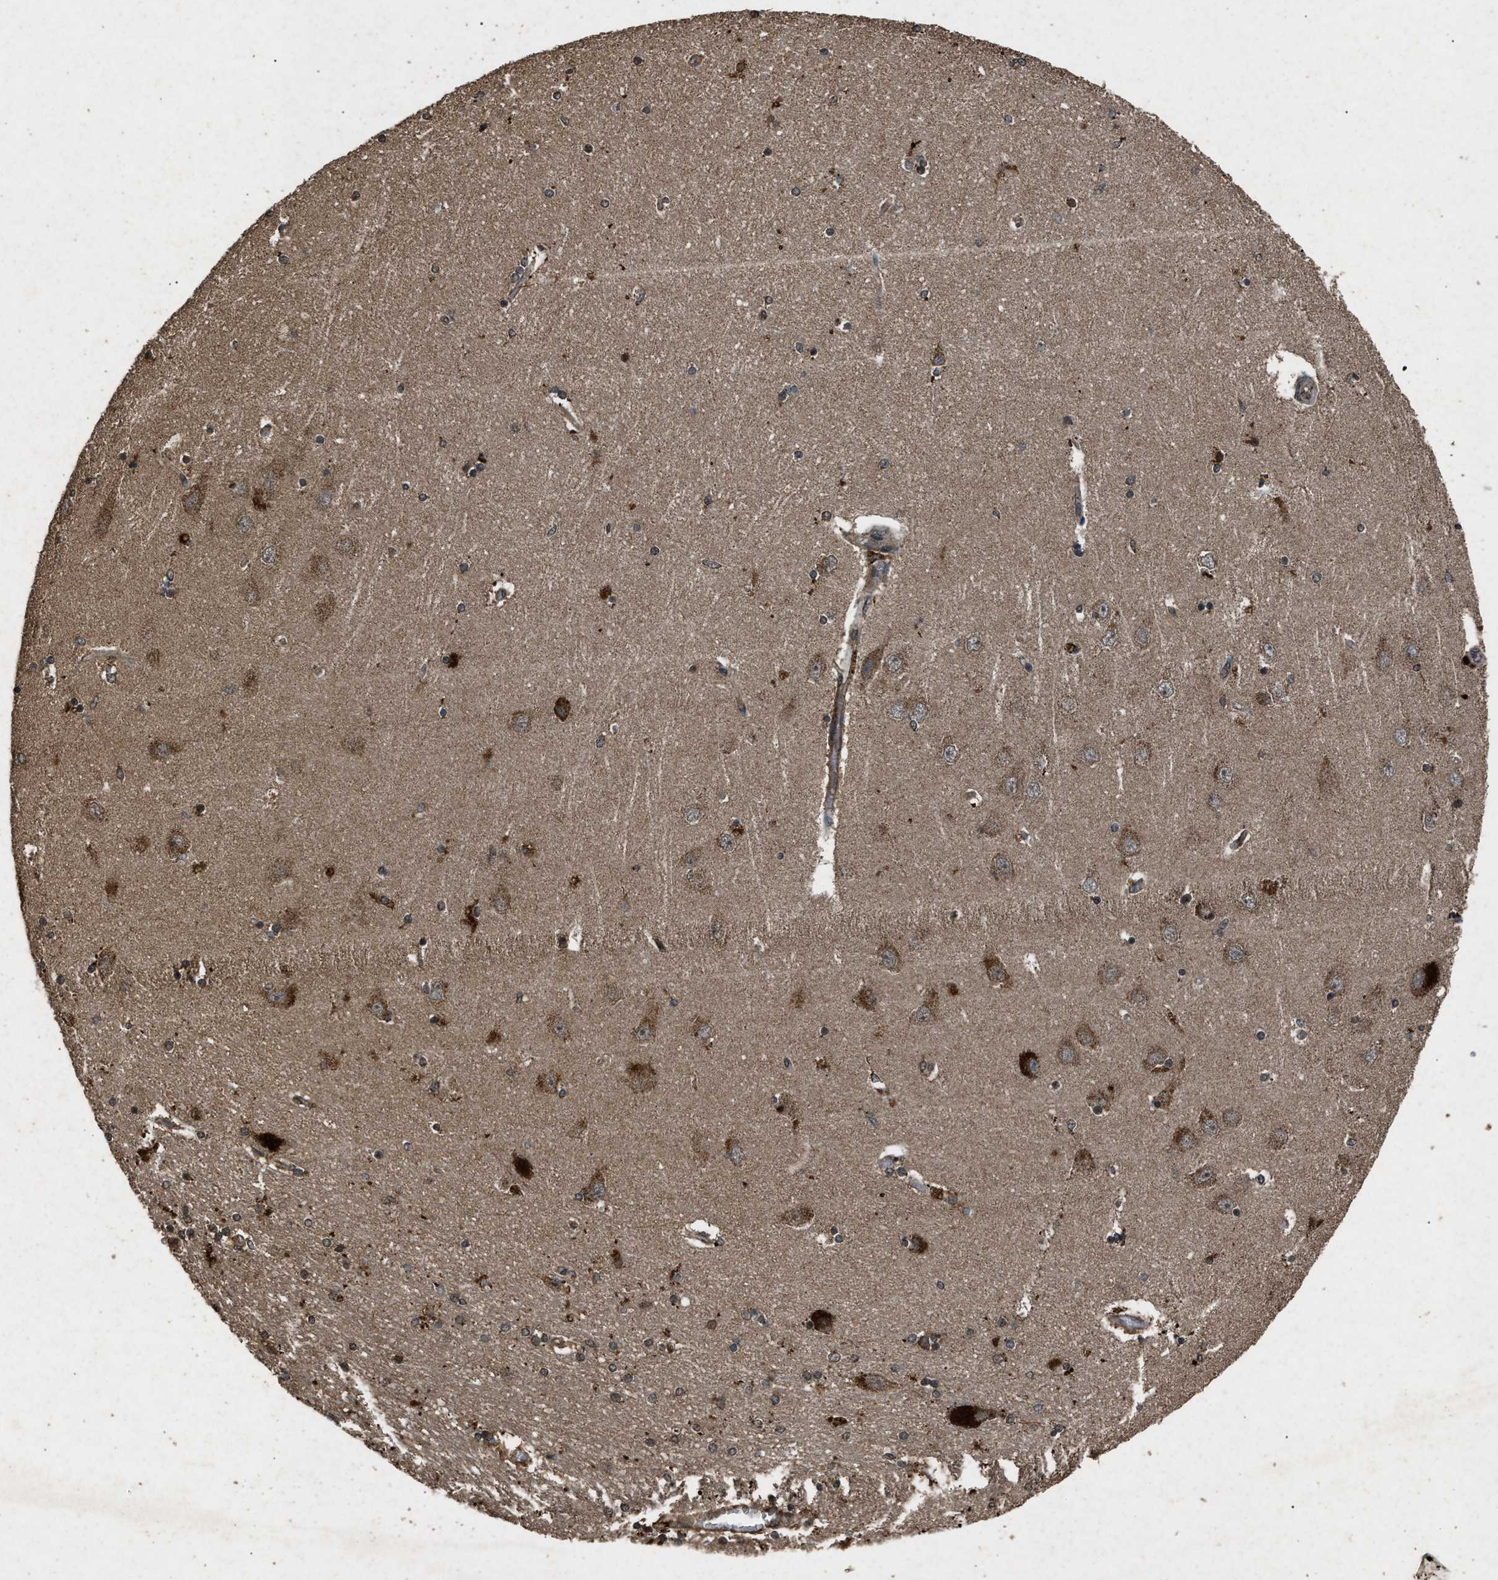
{"staining": {"intensity": "strong", "quantity": "<25%", "location": "cytoplasmic/membranous"}, "tissue": "hippocampus", "cell_type": "Glial cells", "image_type": "normal", "snomed": [{"axis": "morphology", "description": "Normal tissue, NOS"}, {"axis": "topography", "description": "Hippocampus"}], "caption": "Immunohistochemistry (IHC) (DAB (3,3'-diaminobenzidine)) staining of benign human hippocampus displays strong cytoplasmic/membranous protein positivity in about <25% of glial cells. (DAB IHC, brown staining for protein, blue staining for nuclei).", "gene": "OAS1", "patient": {"sex": "female", "age": 54}}